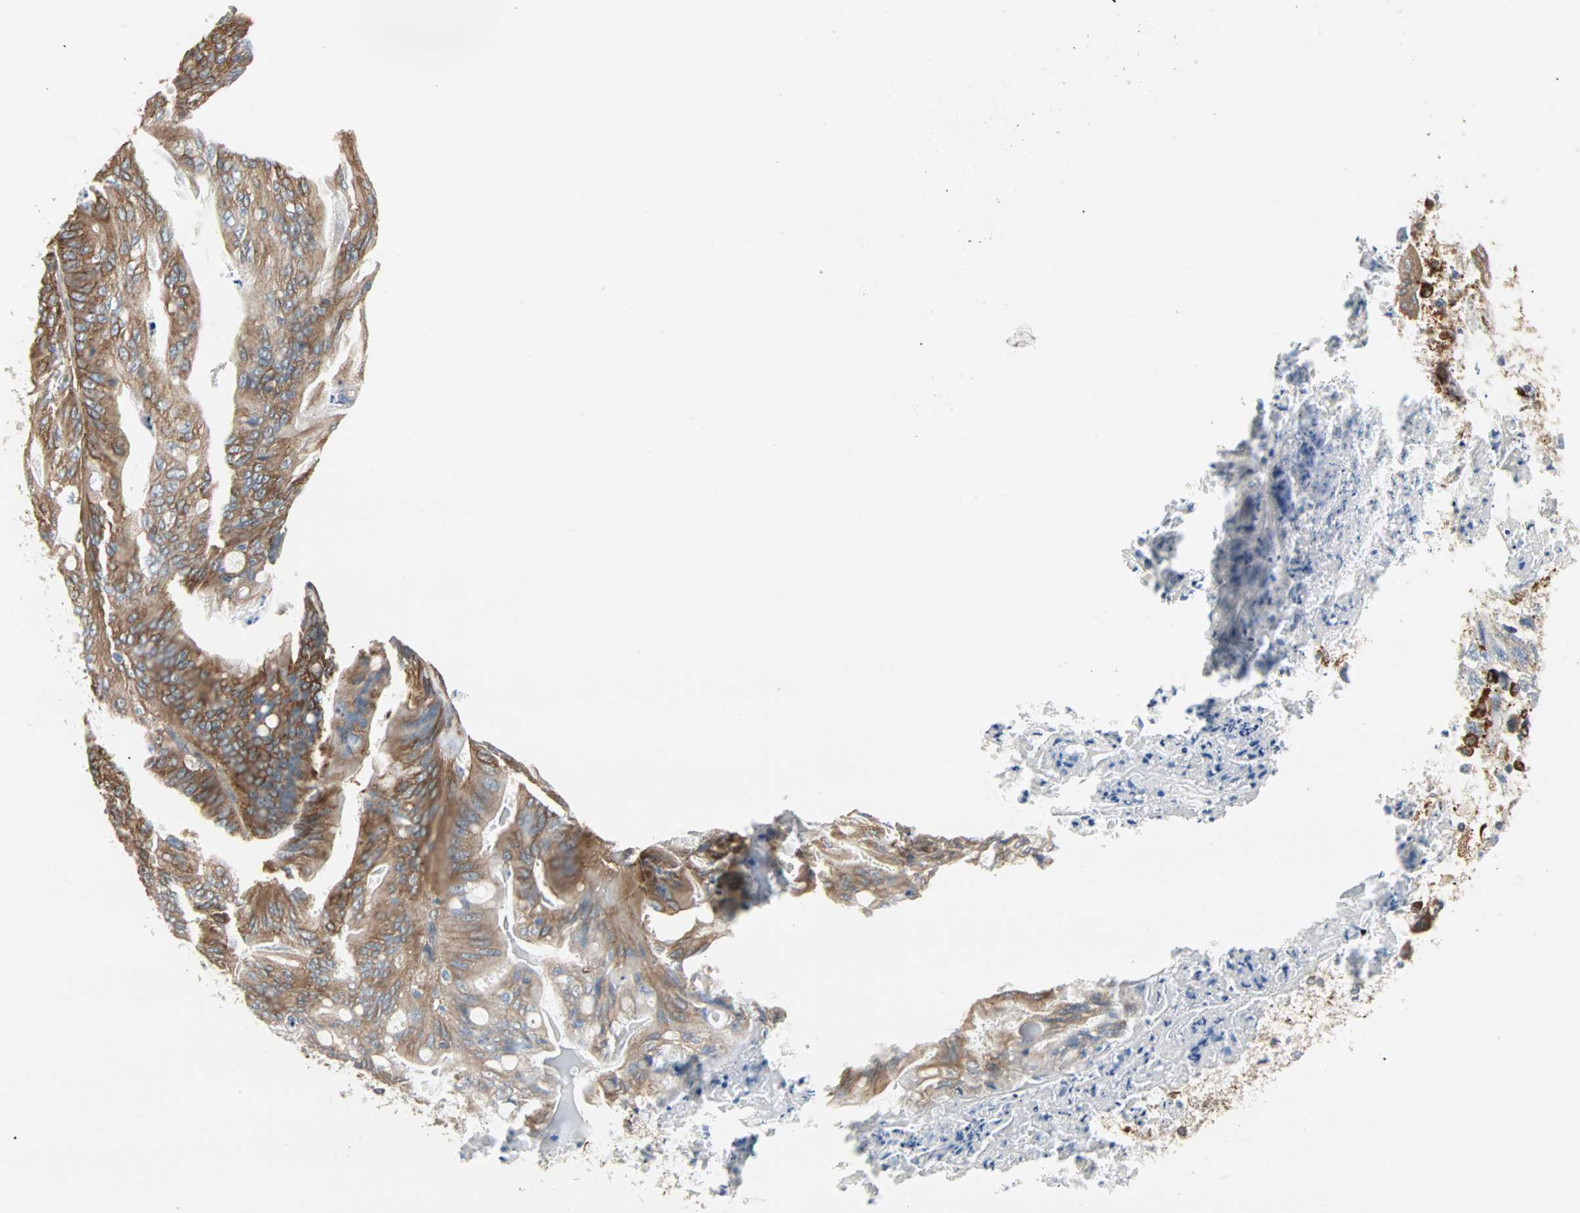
{"staining": {"intensity": "moderate", "quantity": ">75%", "location": "cytoplasmic/membranous"}, "tissue": "ovarian cancer", "cell_type": "Tumor cells", "image_type": "cancer", "snomed": [{"axis": "morphology", "description": "Cystadenocarcinoma, mucinous, NOS"}, {"axis": "topography", "description": "Ovary"}], "caption": "An IHC histopathology image of neoplastic tissue is shown. Protein staining in brown shows moderate cytoplasmic/membranous positivity in ovarian cancer within tumor cells. The protein is shown in brown color, while the nuclei are stained blue.", "gene": "EPB41L2", "patient": {"sex": "female", "age": 37}}